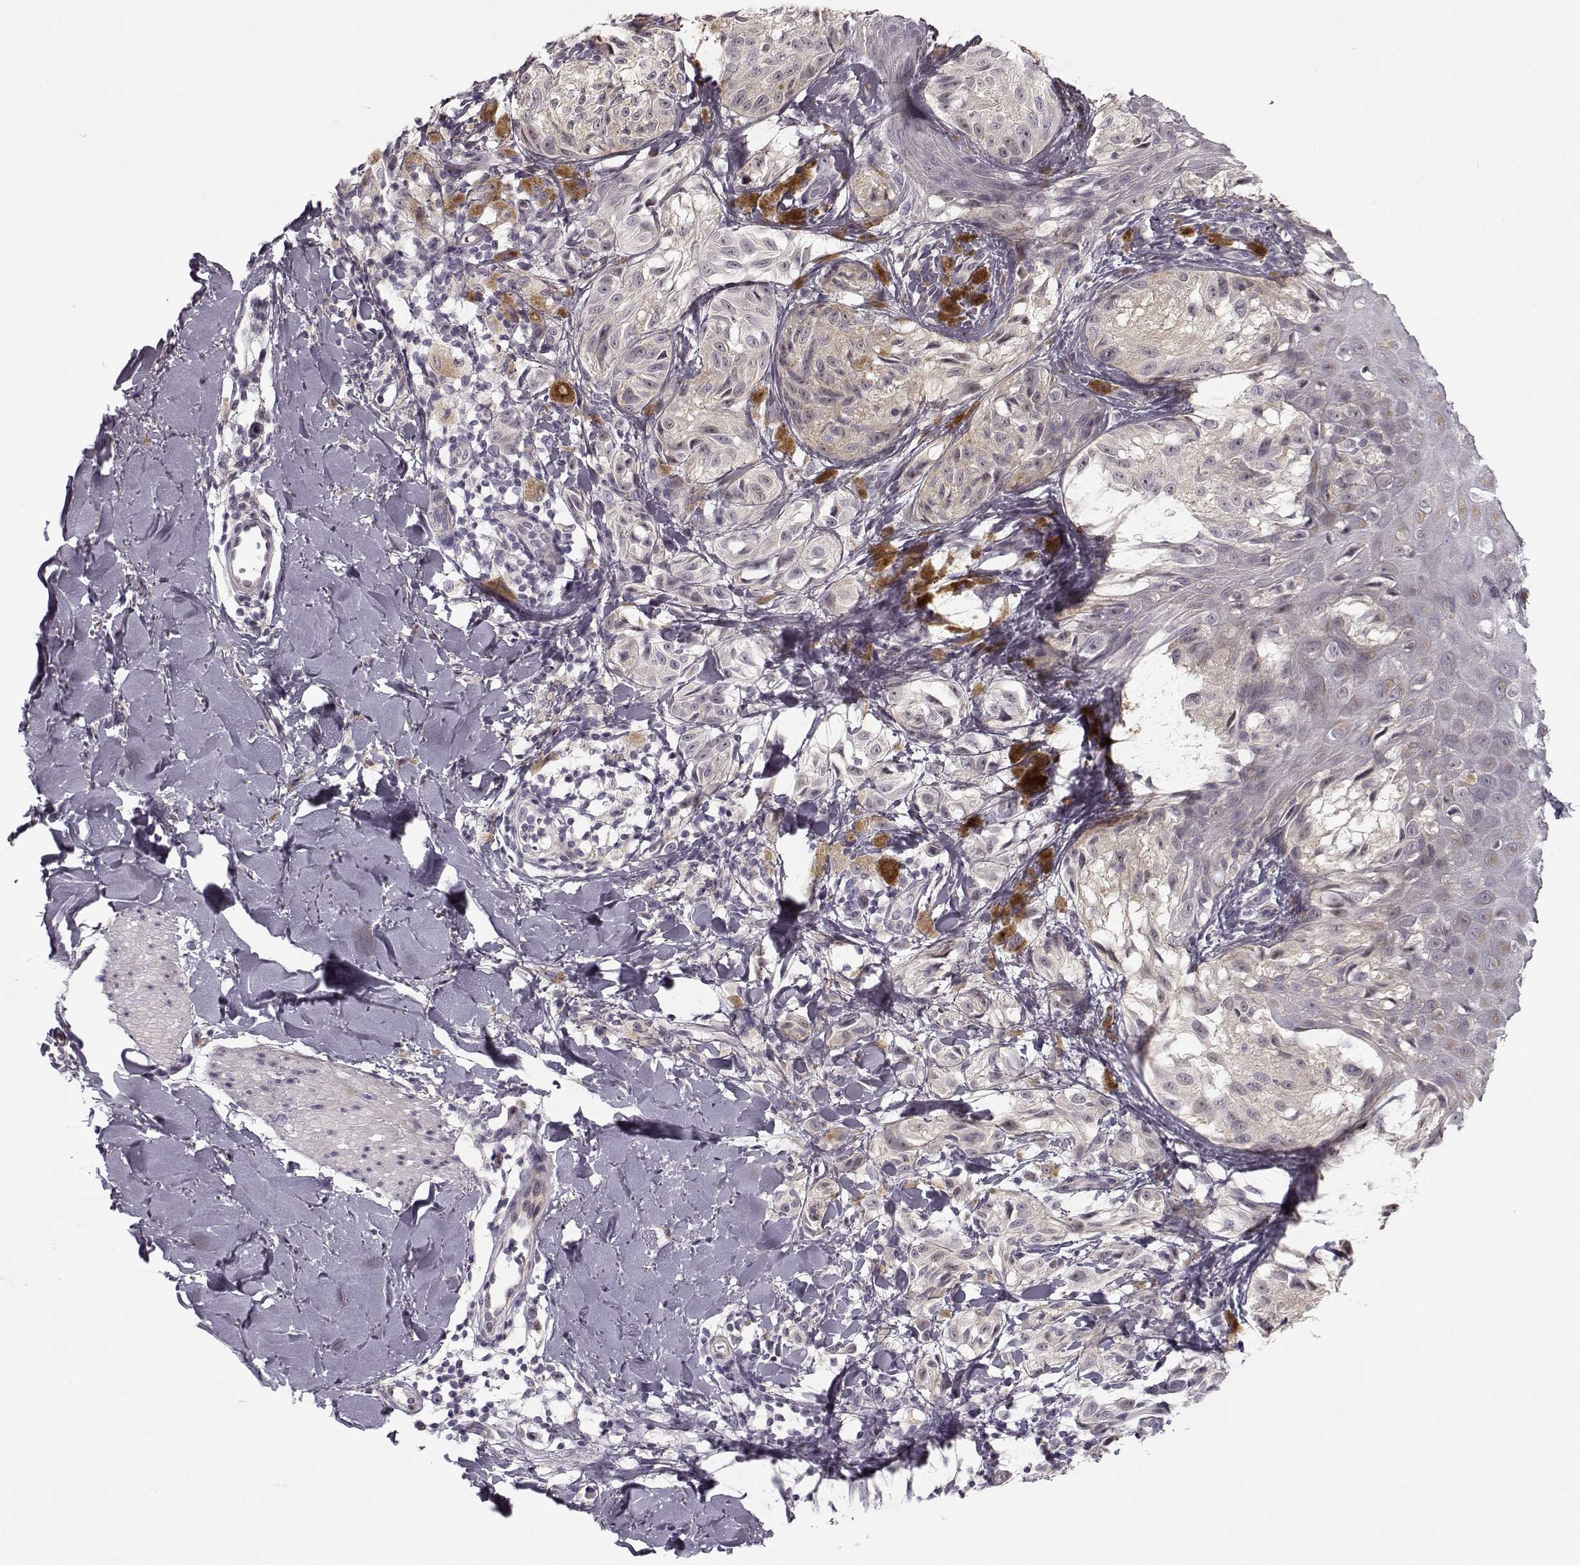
{"staining": {"intensity": "negative", "quantity": "none", "location": "none"}, "tissue": "melanoma", "cell_type": "Tumor cells", "image_type": "cancer", "snomed": [{"axis": "morphology", "description": "Malignant melanoma, NOS"}, {"axis": "topography", "description": "Skin"}], "caption": "The IHC photomicrograph has no significant staining in tumor cells of malignant melanoma tissue.", "gene": "PNMT", "patient": {"sex": "male", "age": 36}}